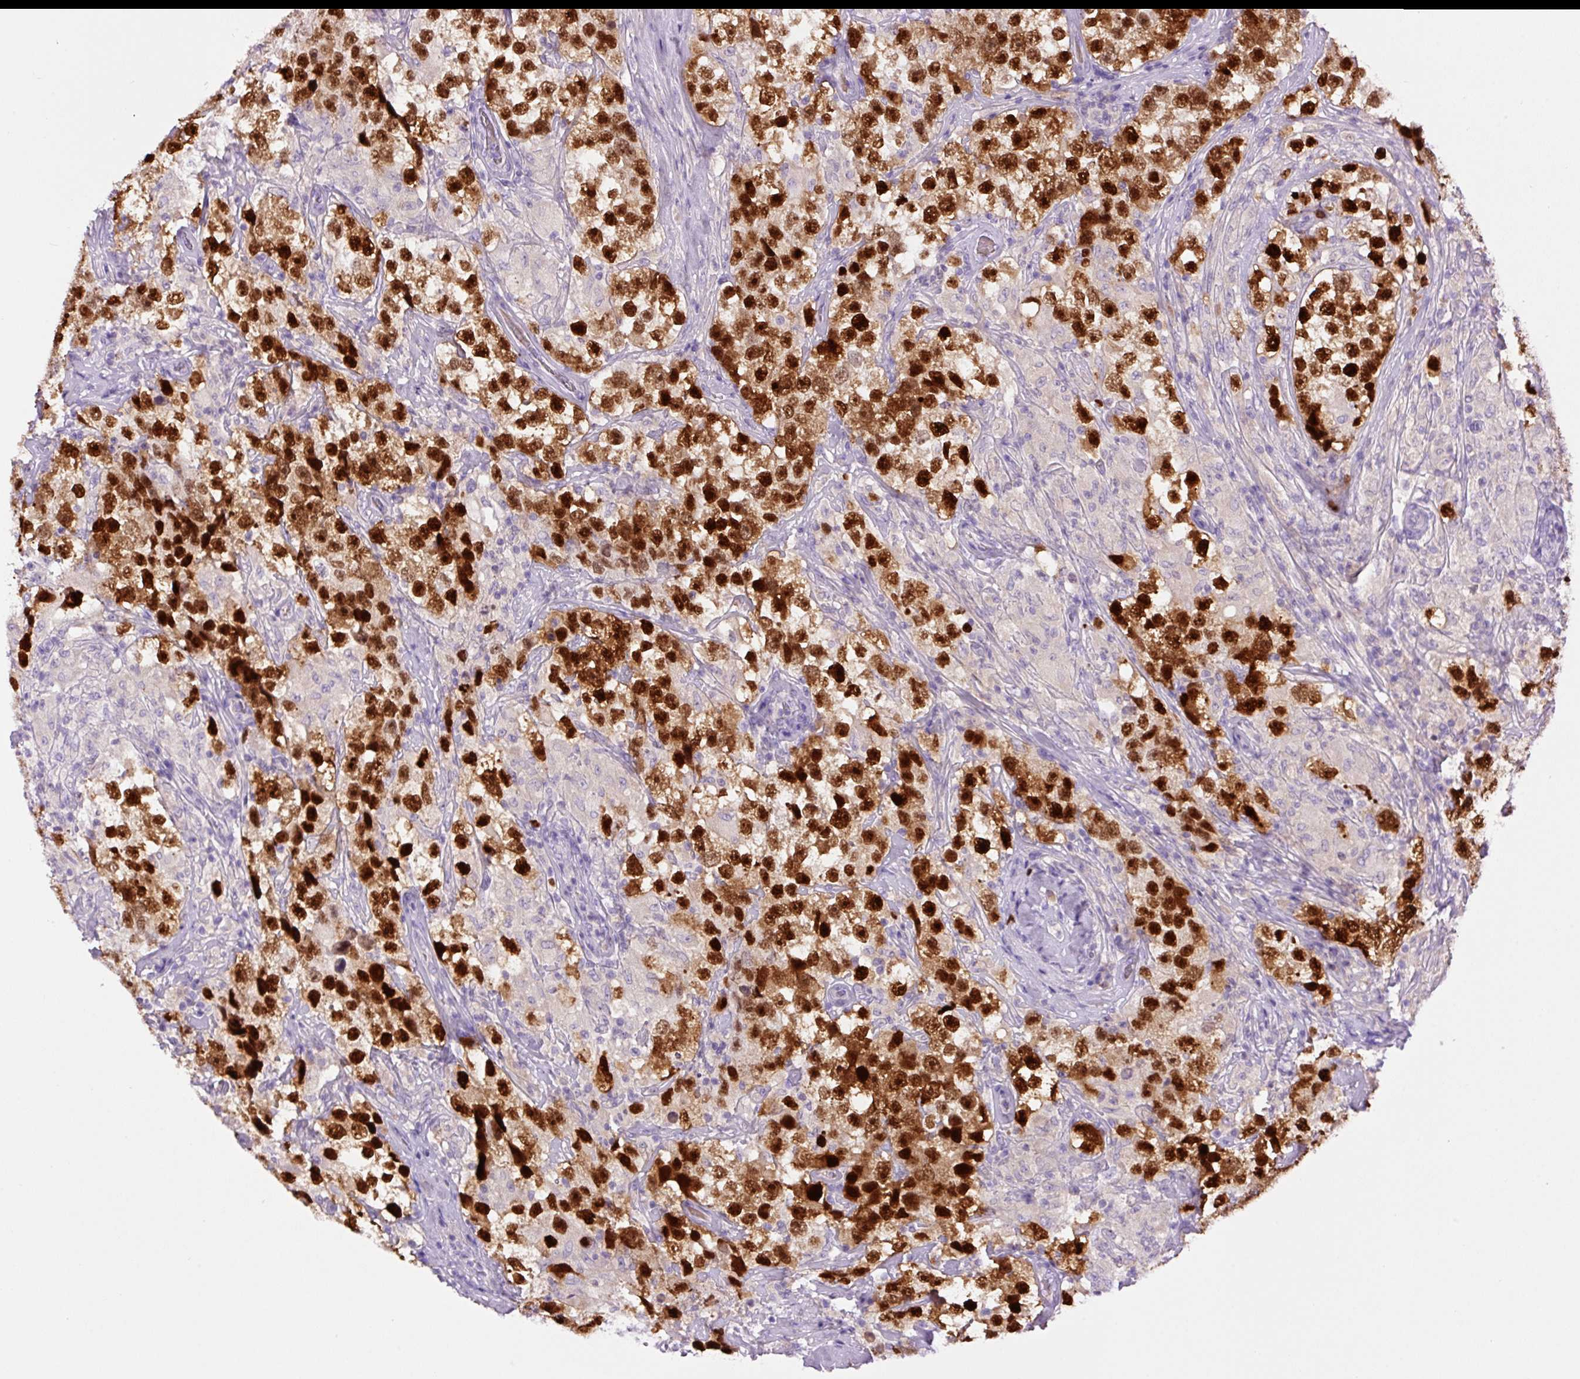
{"staining": {"intensity": "strong", "quantity": ">75%", "location": "nuclear"}, "tissue": "testis cancer", "cell_type": "Tumor cells", "image_type": "cancer", "snomed": [{"axis": "morphology", "description": "Seminoma, NOS"}, {"axis": "topography", "description": "Testis"}], "caption": "Human seminoma (testis) stained for a protein (brown) reveals strong nuclear positive staining in about >75% of tumor cells.", "gene": "DPPA4", "patient": {"sex": "male", "age": 46}}